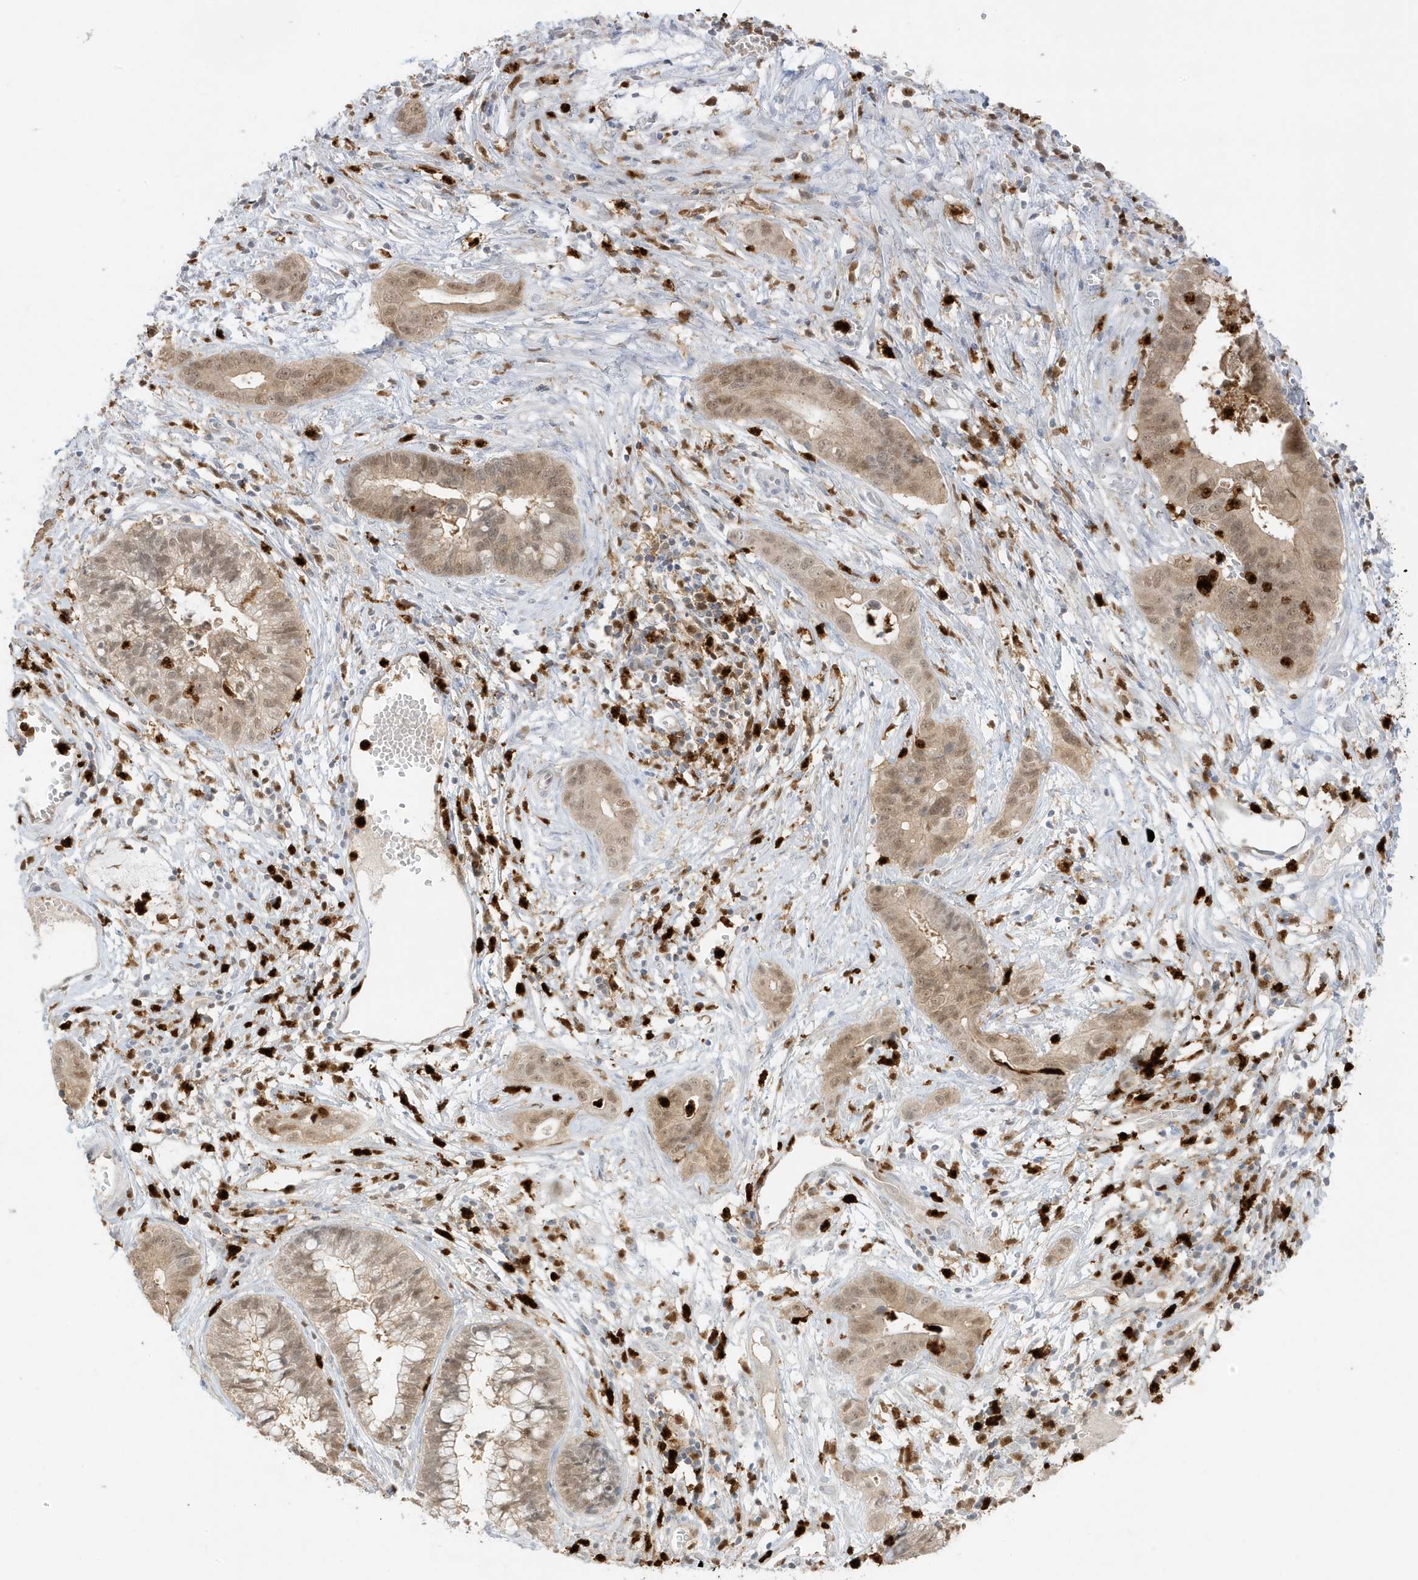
{"staining": {"intensity": "moderate", "quantity": ">75%", "location": "cytoplasmic/membranous,nuclear"}, "tissue": "cervical cancer", "cell_type": "Tumor cells", "image_type": "cancer", "snomed": [{"axis": "morphology", "description": "Adenocarcinoma, NOS"}, {"axis": "topography", "description": "Cervix"}], "caption": "Immunohistochemical staining of adenocarcinoma (cervical) shows medium levels of moderate cytoplasmic/membranous and nuclear expression in approximately >75% of tumor cells.", "gene": "GCA", "patient": {"sex": "female", "age": 44}}